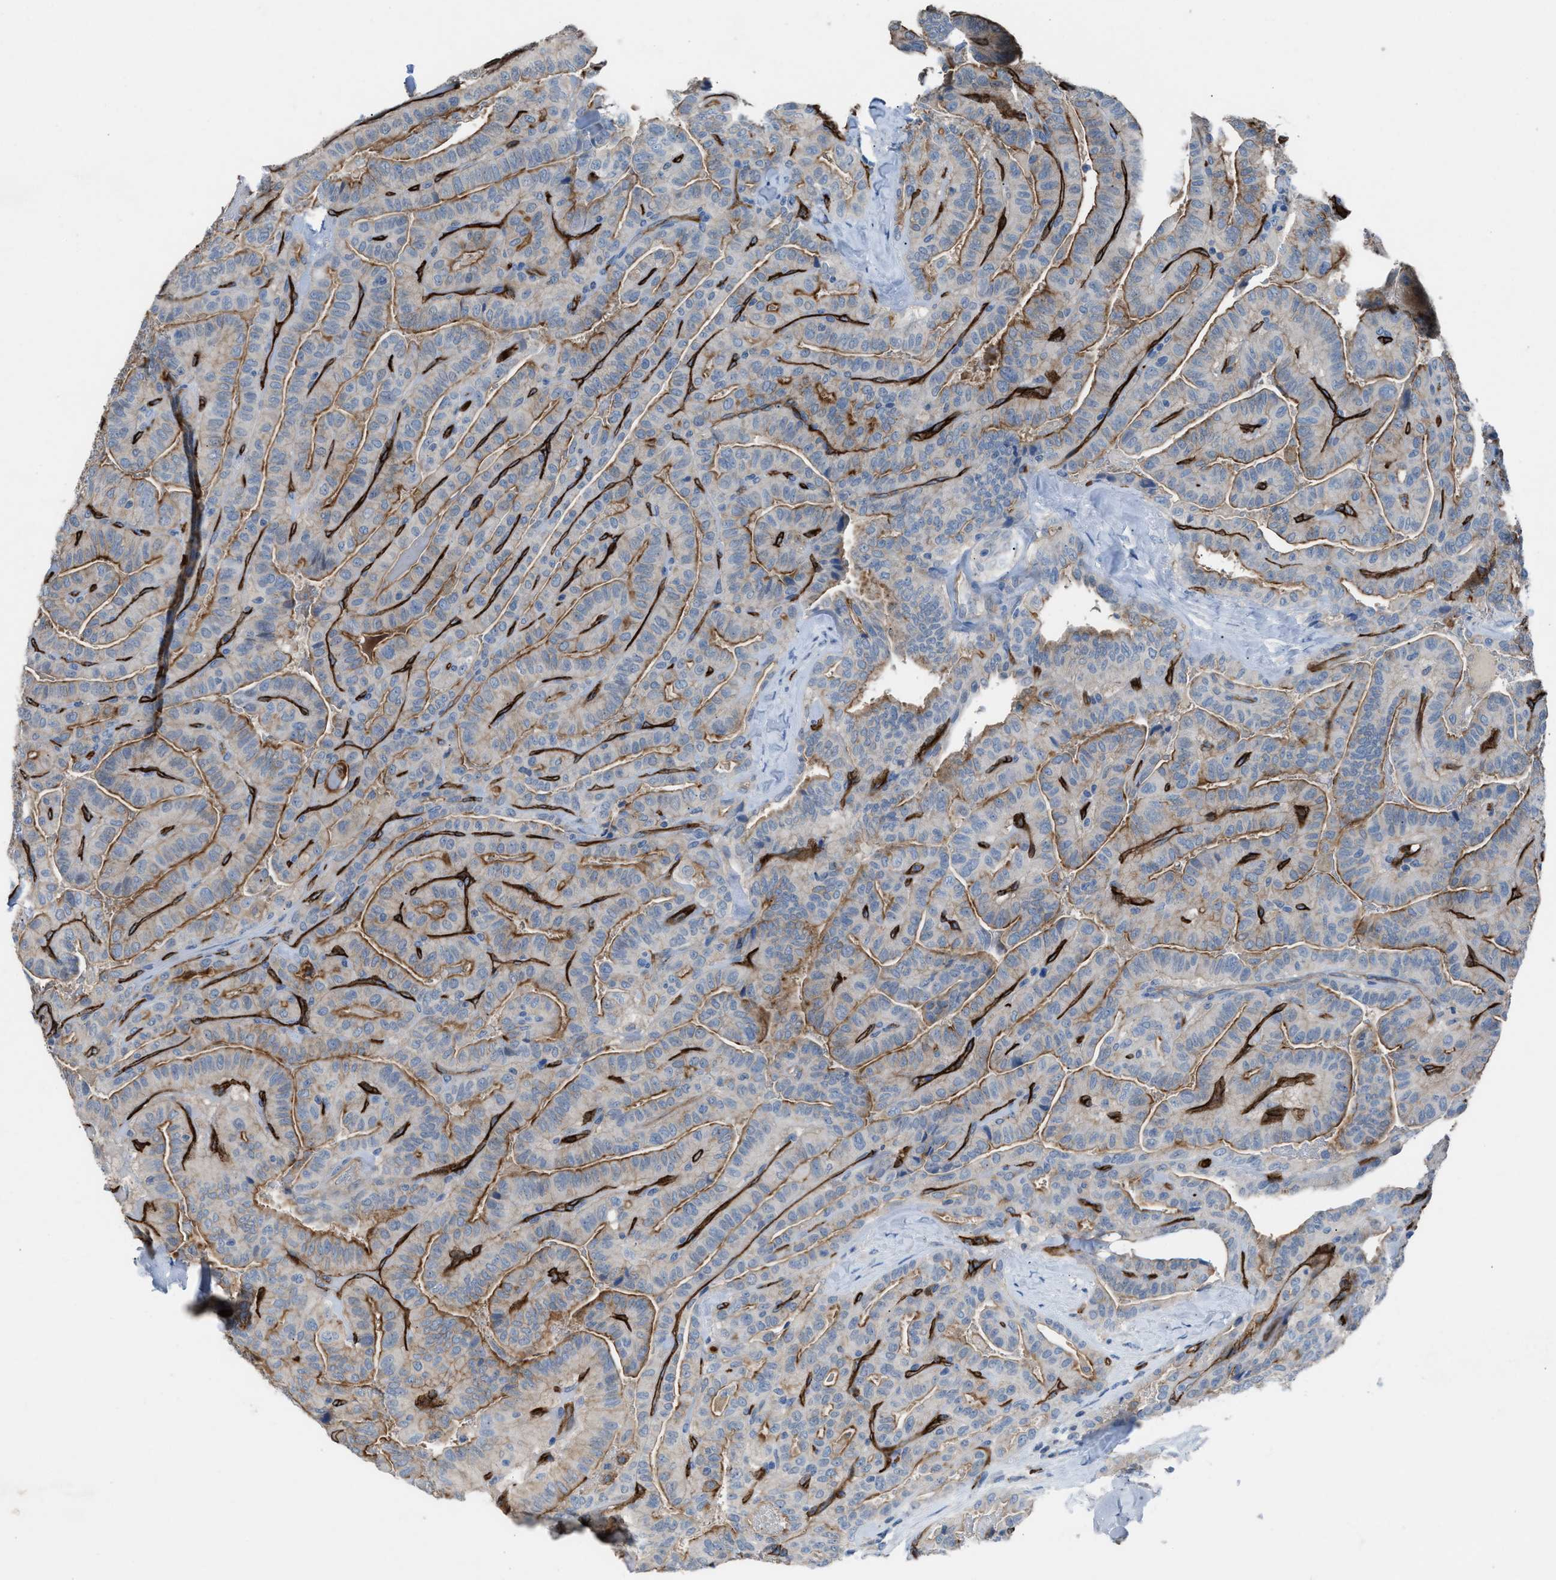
{"staining": {"intensity": "weak", "quantity": ">75%", "location": "cytoplasmic/membranous"}, "tissue": "thyroid cancer", "cell_type": "Tumor cells", "image_type": "cancer", "snomed": [{"axis": "morphology", "description": "Papillary adenocarcinoma, NOS"}, {"axis": "topography", "description": "Thyroid gland"}], "caption": "Protein expression analysis of human papillary adenocarcinoma (thyroid) reveals weak cytoplasmic/membranous expression in approximately >75% of tumor cells. Using DAB (3,3'-diaminobenzidine) (brown) and hematoxylin (blue) stains, captured at high magnification using brightfield microscopy.", "gene": "DYSF", "patient": {"sex": "male", "age": 77}}